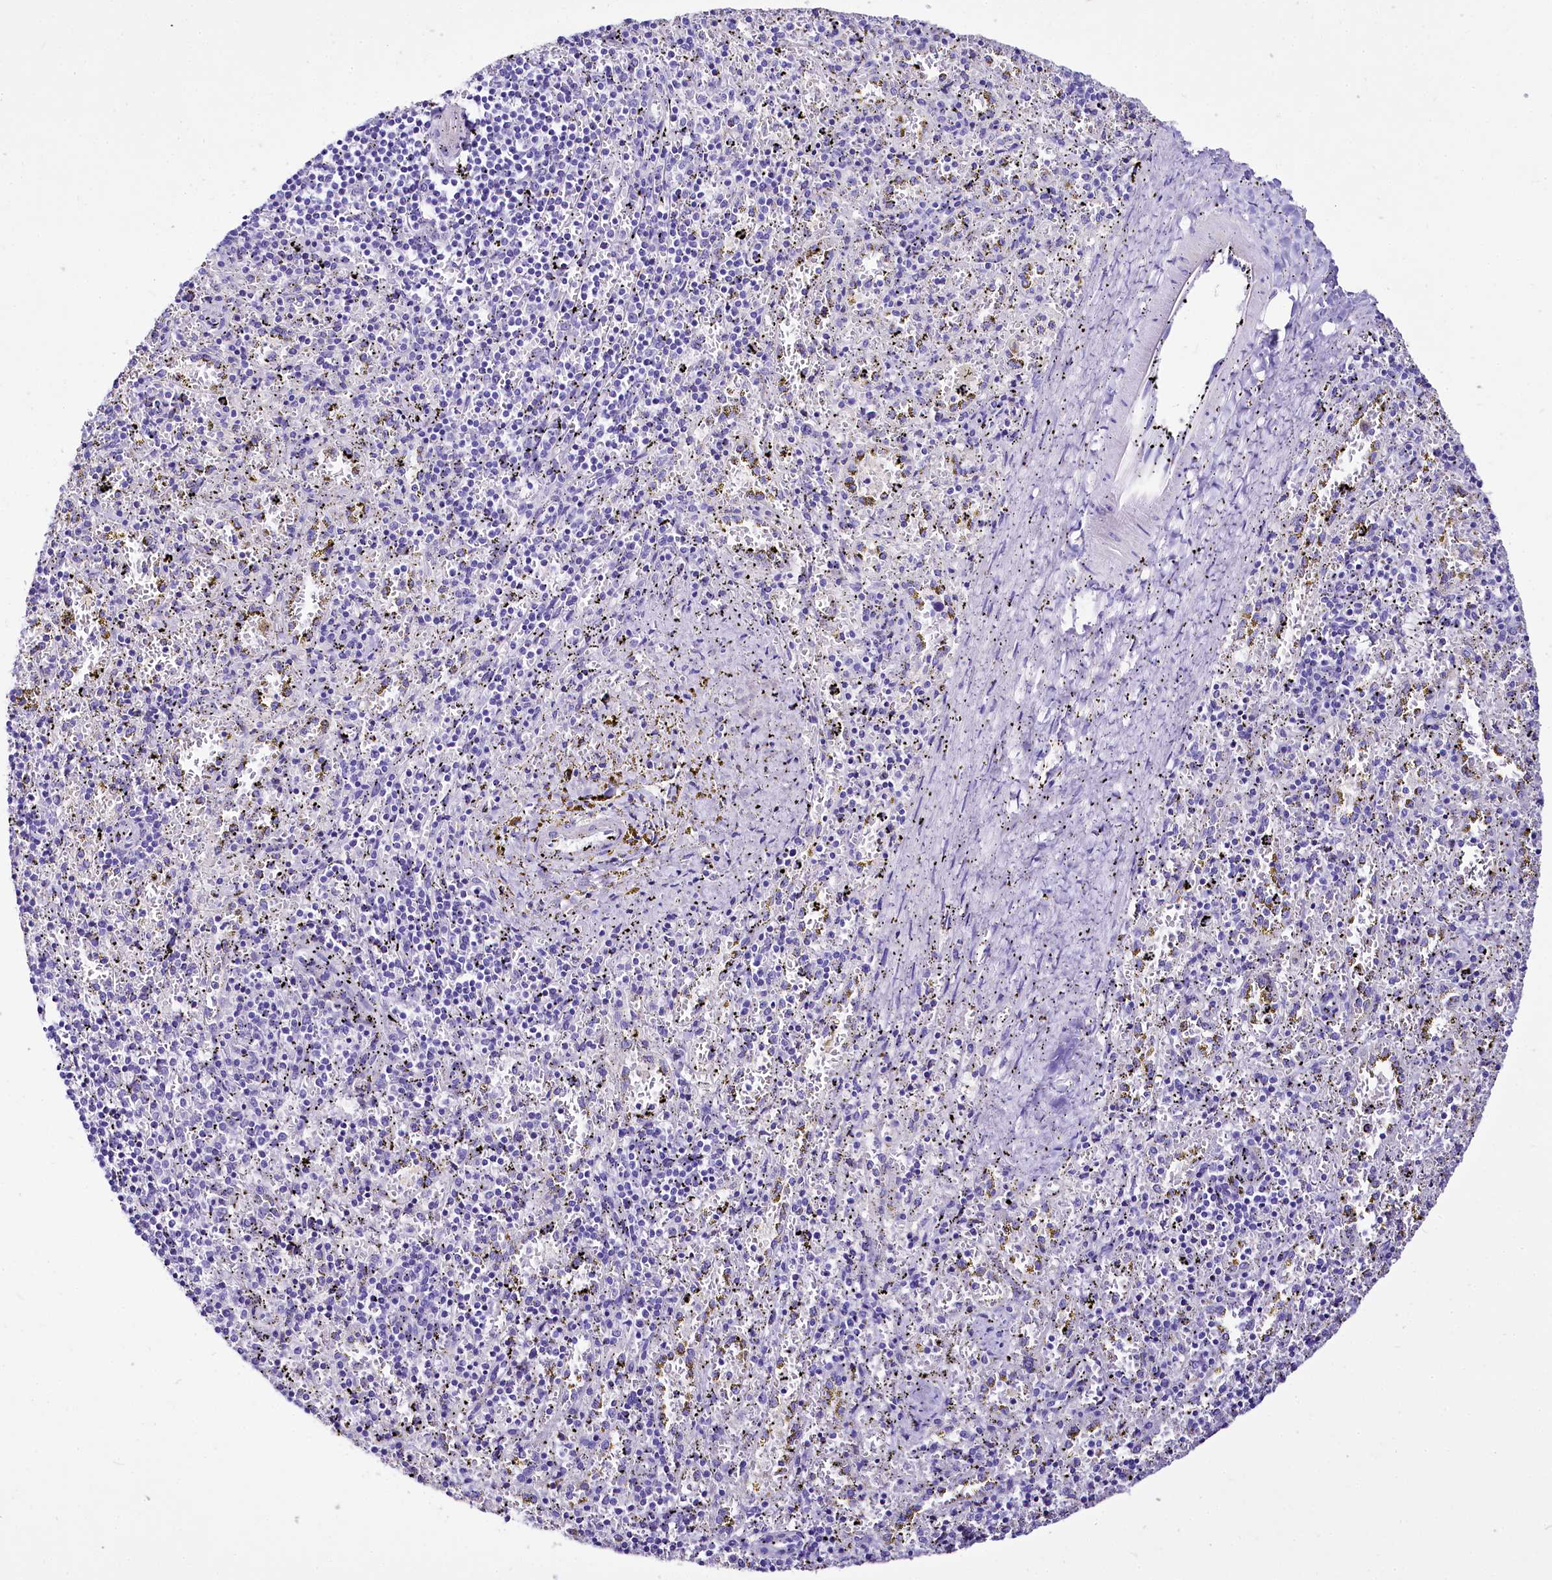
{"staining": {"intensity": "negative", "quantity": "none", "location": "none"}, "tissue": "spleen", "cell_type": "Cells in red pulp", "image_type": "normal", "snomed": [{"axis": "morphology", "description": "Normal tissue, NOS"}, {"axis": "topography", "description": "Spleen"}], "caption": "Immunohistochemistry of benign human spleen exhibits no positivity in cells in red pulp. Nuclei are stained in blue.", "gene": "A2ML1", "patient": {"sex": "male", "age": 11}}